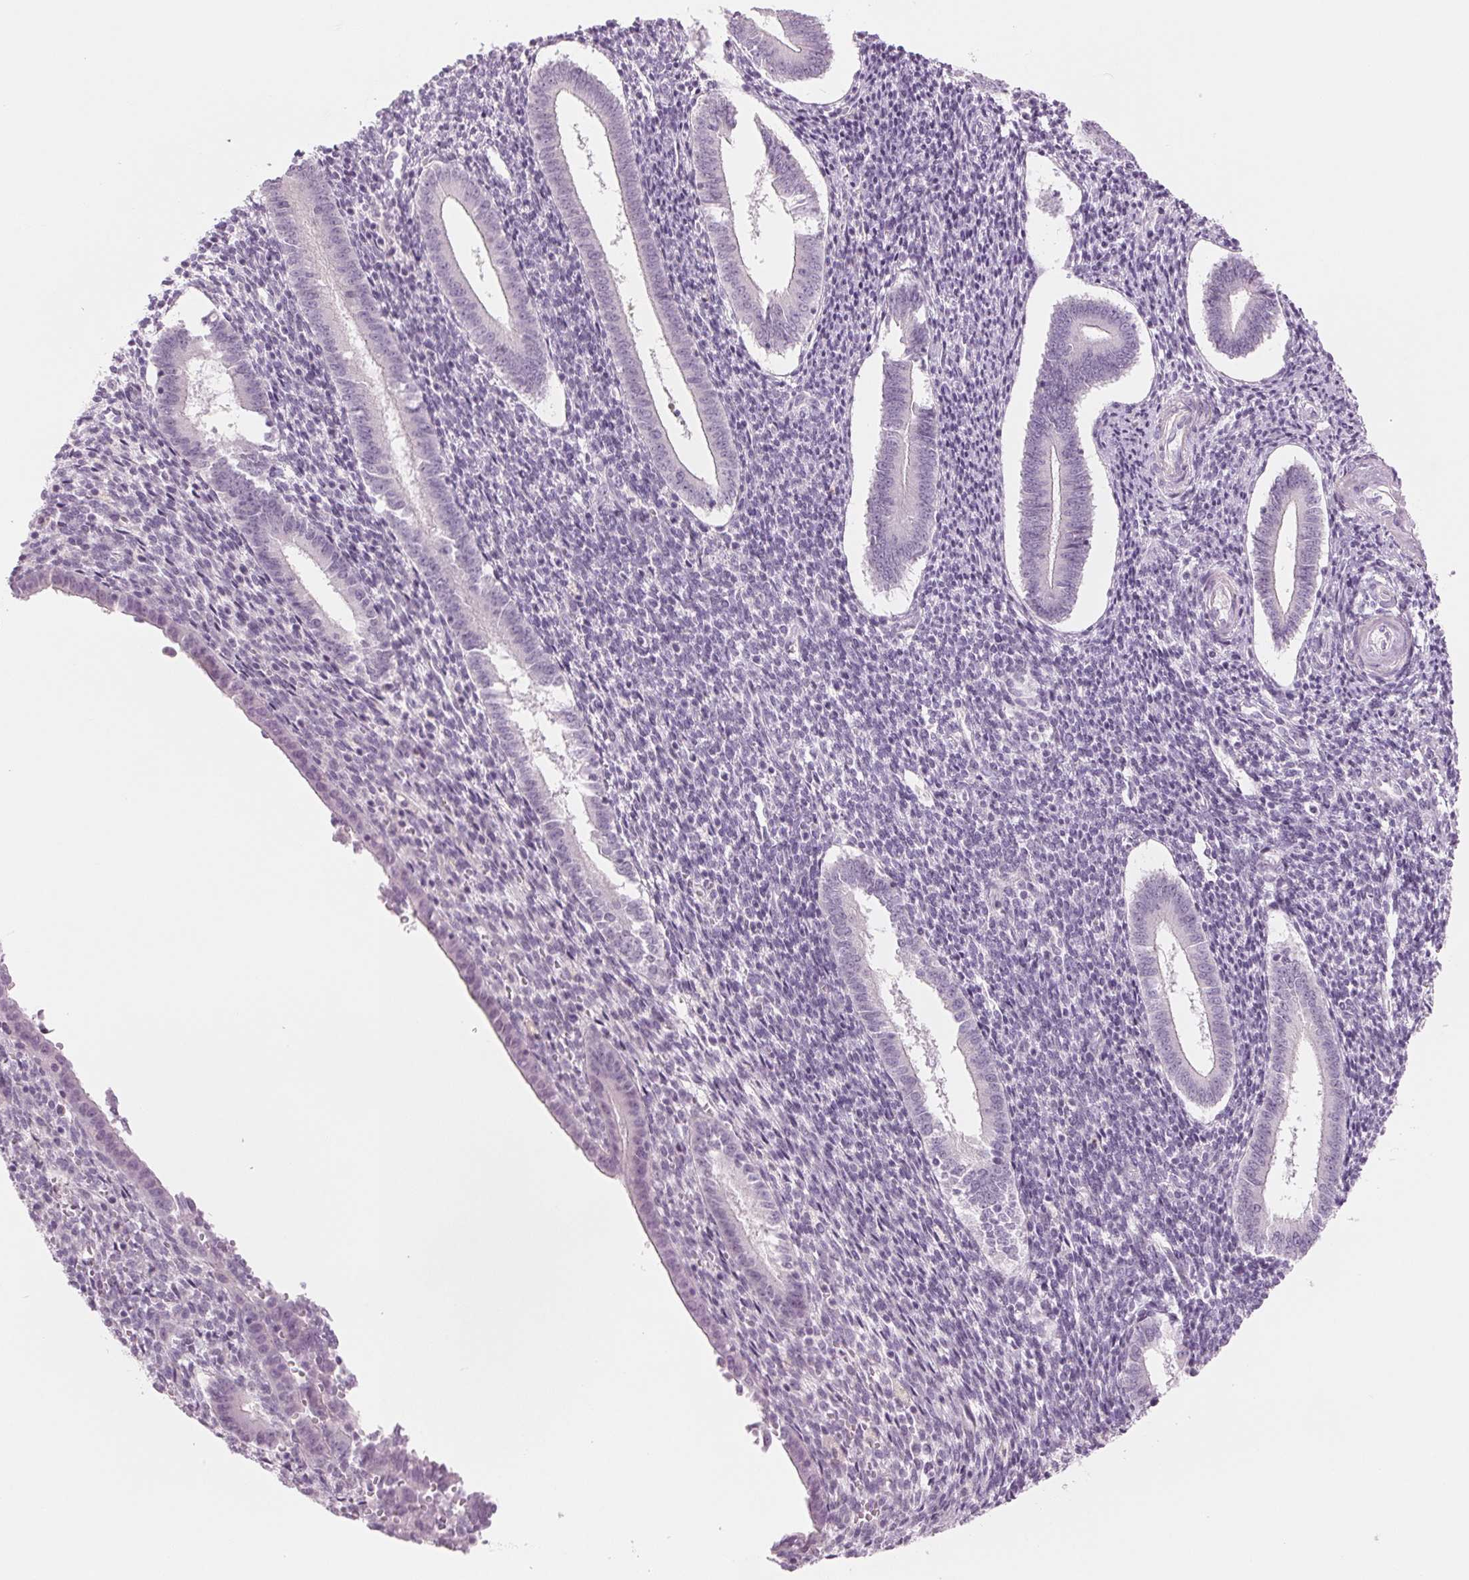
{"staining": {"intensity": "negative", "quantity": "none", "location": "none"}, "tissue": "endometrium", "cell_type": "Cells in endometrial stroma", "image_type": "normal", "snomed": [{"axis": "morphology", "description": "Normal tissue, NOS"}, {"axis": "topography", "description": "Endometrium"}], "caption": "This photomicrograph is of benign endometrium stained with IHC to label a protein in brown with the nuclei are counter-stained blue. There is no positivity in cells in endometrial stroma.", "gene": "CCDC168", "patient": {"sex": "female", "age": 25}}